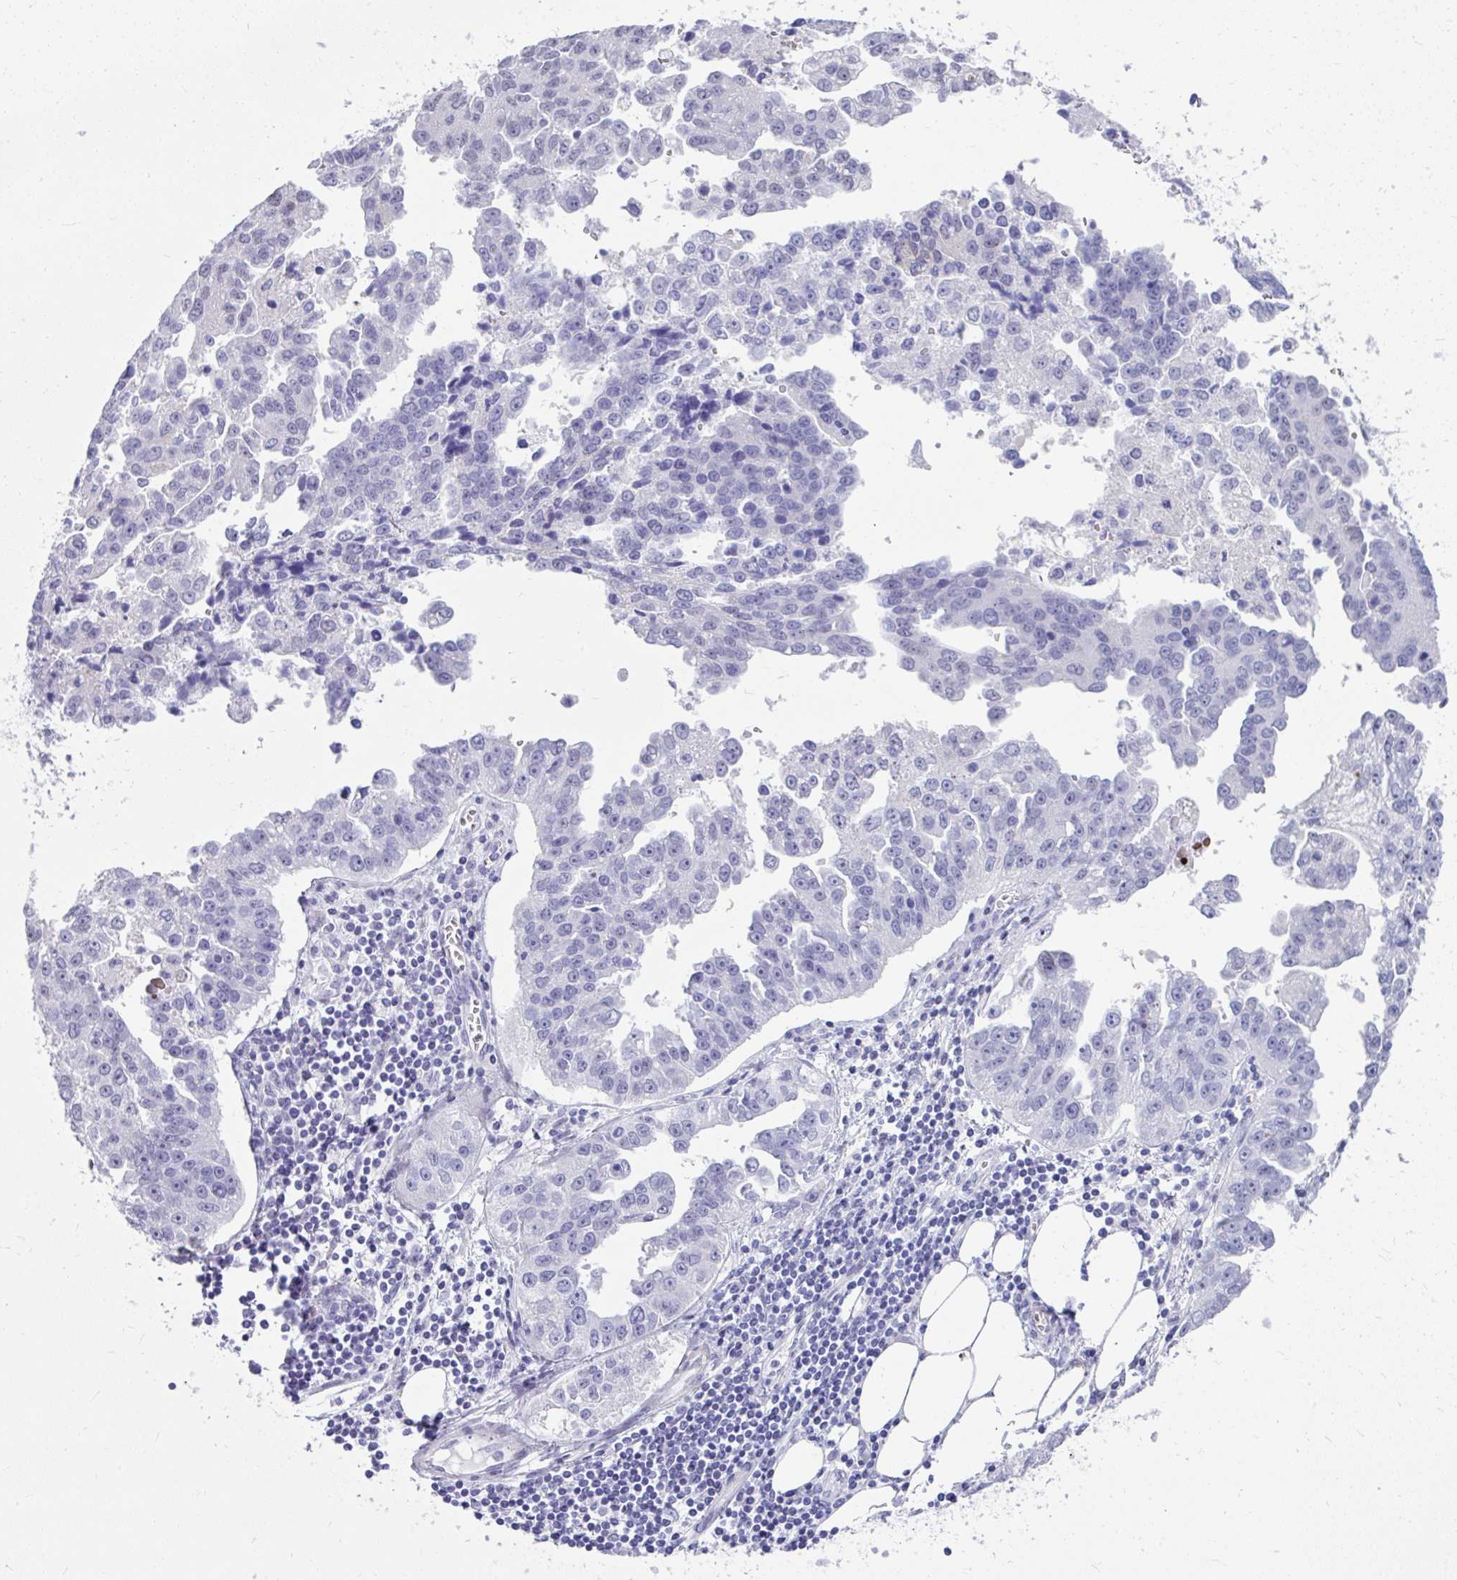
{"staining": {"intensity": "negative", "quantity": "none", "location": "none"}, "tissue": "ovarian cancer", "cell_type": "Tumor cells", "image_type": "cancer", "snomed": [{"axis": "morphology", "description": "Cystadenocarcinoma, serous, NOS"}, {"axis": "topography", "description": "Ovary"}], "caption": "An image of human ovarian cancer (serous cystadenocarcinoma) is negative for staining in tumor cells.", "gene": "ISL1", "patient": {"sex": "female", "age": 75}}